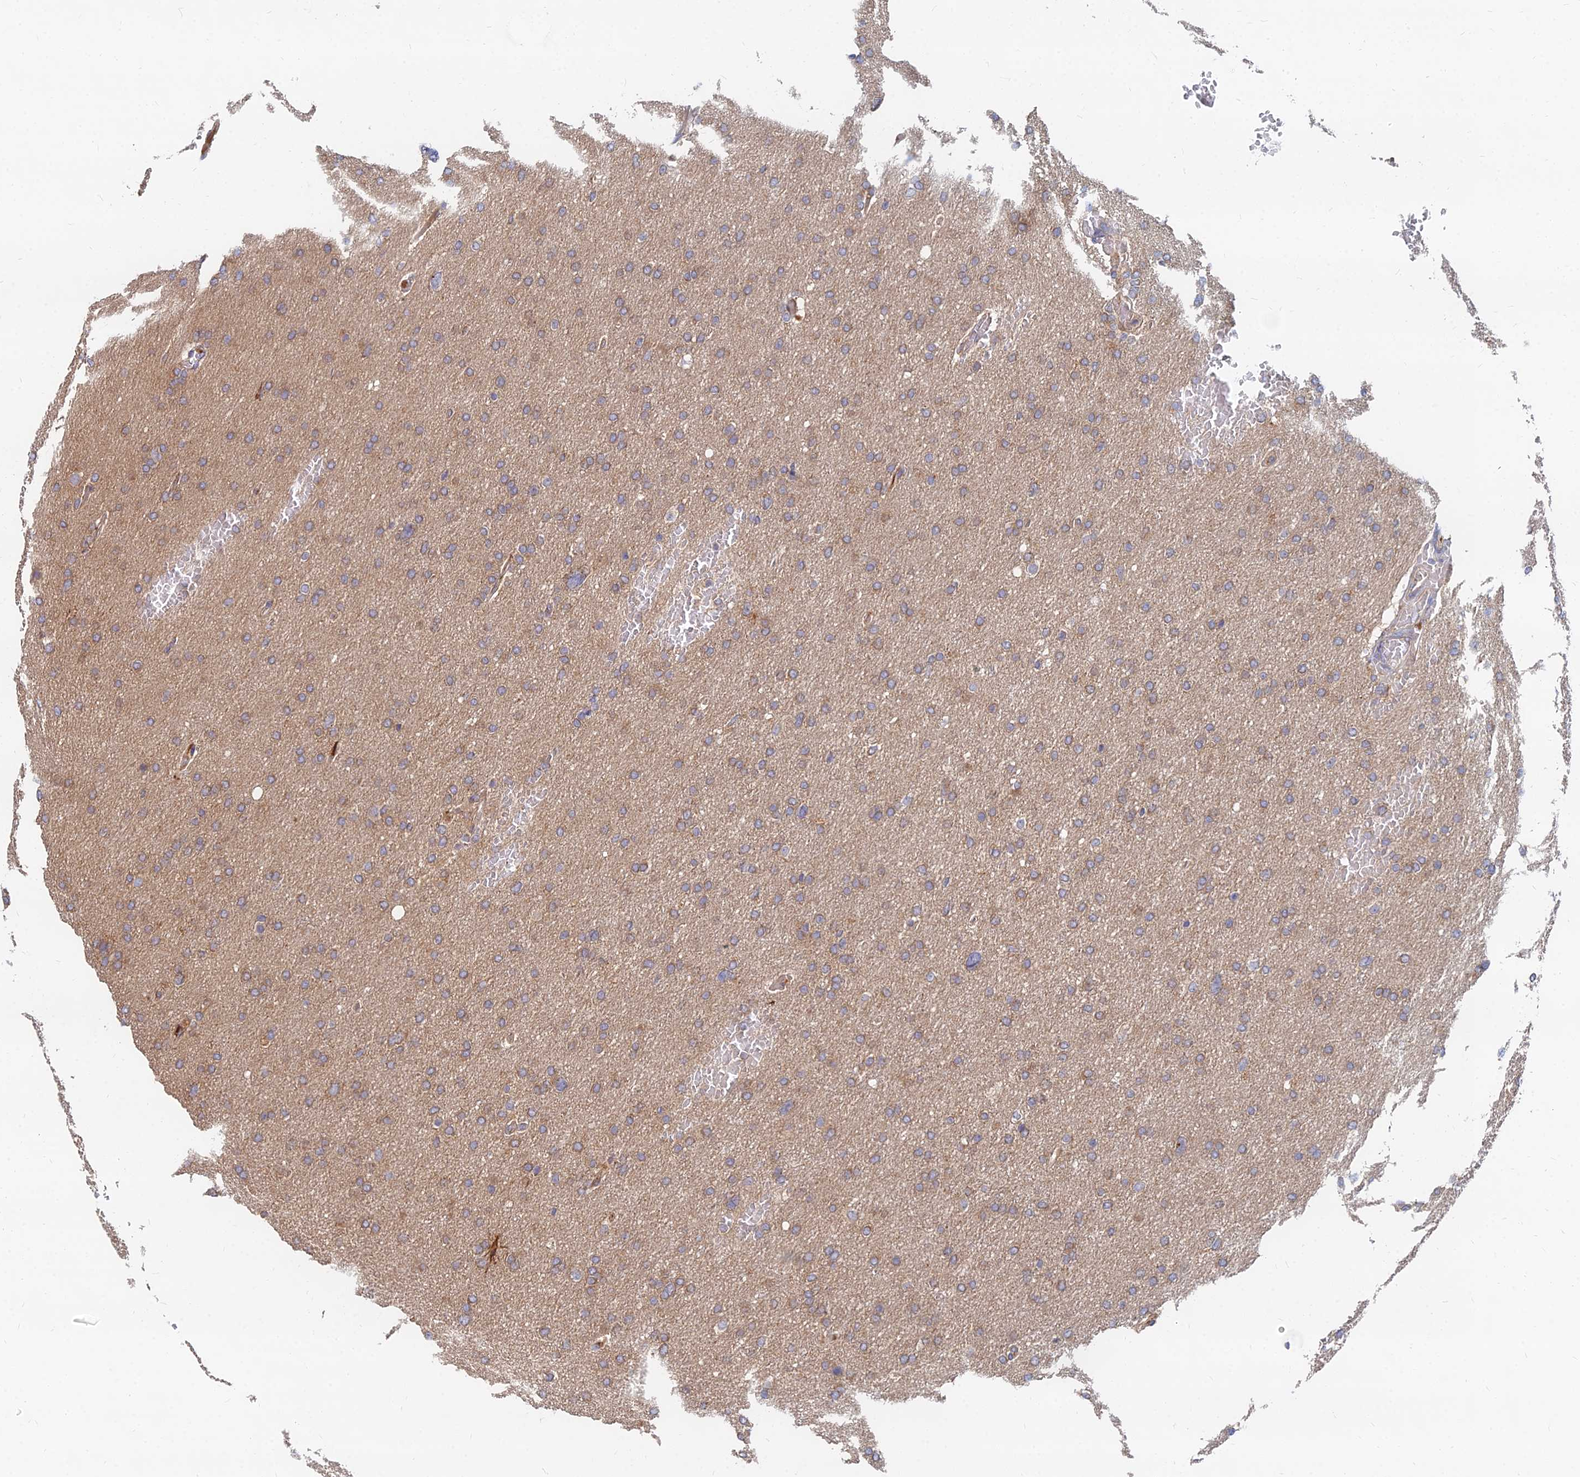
{"staining": {"intensity": "weak", "quantity": ">75%", "location": "cytoplasmic/membranous"}, "tissue": "glioma", "cell_type": "Tumor cells", "image_type": "cancer", "snomed": [{"axis": "morphology", "description": "Glioma, malignant, High grade"}, {"axis": "topography", "description": "Cerebral cortex"}], "caption": "An image of human glioma stained for a protein exhibits weak cytoplasmic/membranous brown staining in tumor cells. The staining is performed using DAB (3,3'-diaminobenzidine) brown chromogen to label protein expression. The nuclei are counter-stained blue using hematoxylin.", "gene": "CCZ1", "patient": {"sex": "female", "age": 36}}